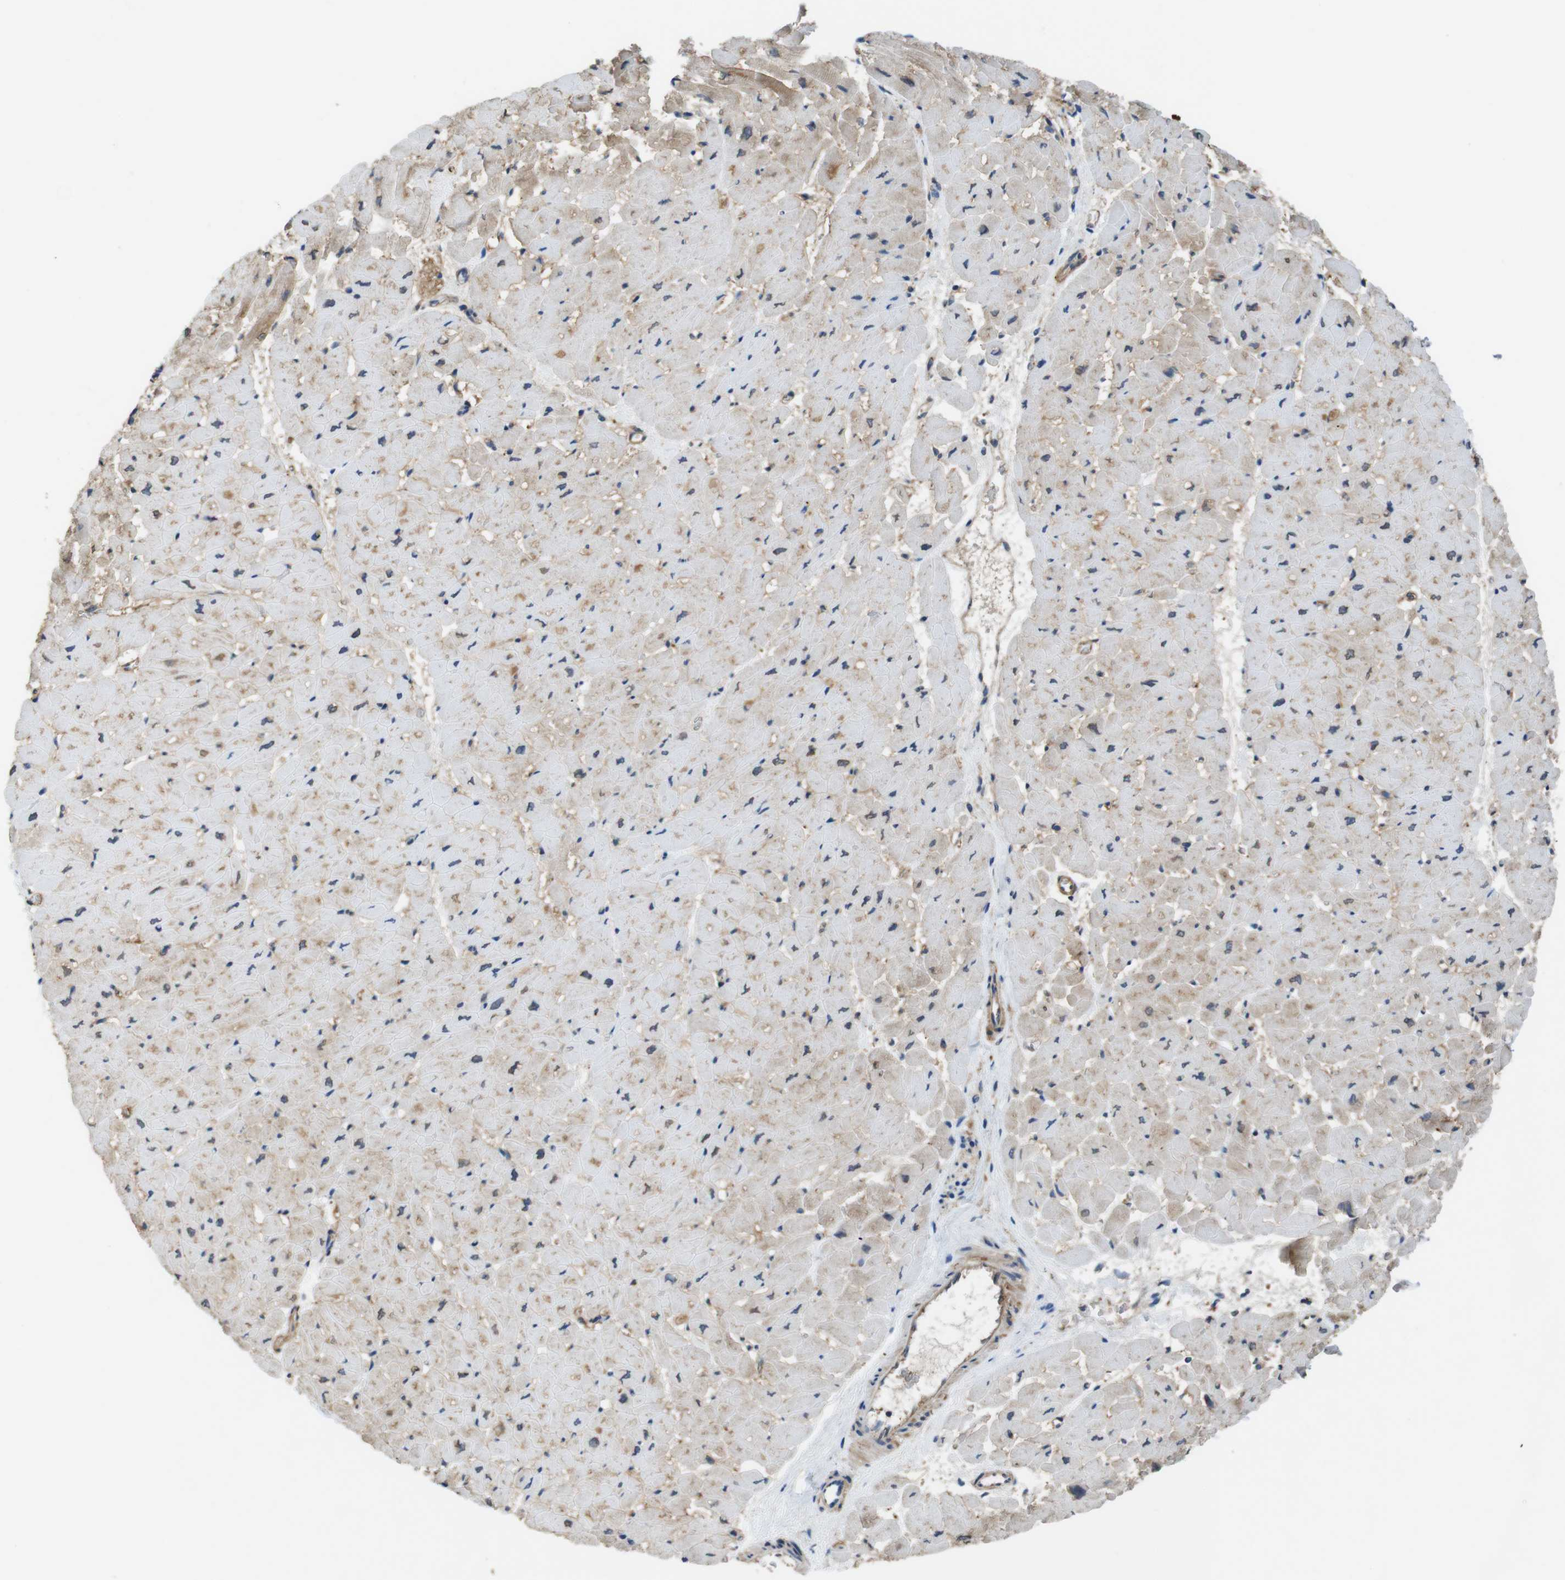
{"staining": {"intensity": "moderate", "quantity": "25%-75%", "location": "cytoplasmic/membranous"}, "tissue": "heart muscle", "cell_type": "Cardiomyocytes", "image_type": "normal", "snomed": [{"axis": "morphology", "description": "Normal tissue, NOS"}, {"axis": "topography", "description": "Heart"}], "caption": "High-magnification brightfield microscopy of benign heart muscle stained with DAB (brown) and counterstained with hematoxylin (blue). cardiomyocytes exhibit moderate cytoplasmic/membranous positivity is appreciated in about25%-75% of cells. The protein is stained brown, and the nuclei are stained in blue (DAB (3,3'-diaminobenzidine) IHC with brightfield microscopy, high magnification).", "gene": "DCTN1", "patient": {"sex": "male", "age": 45}}